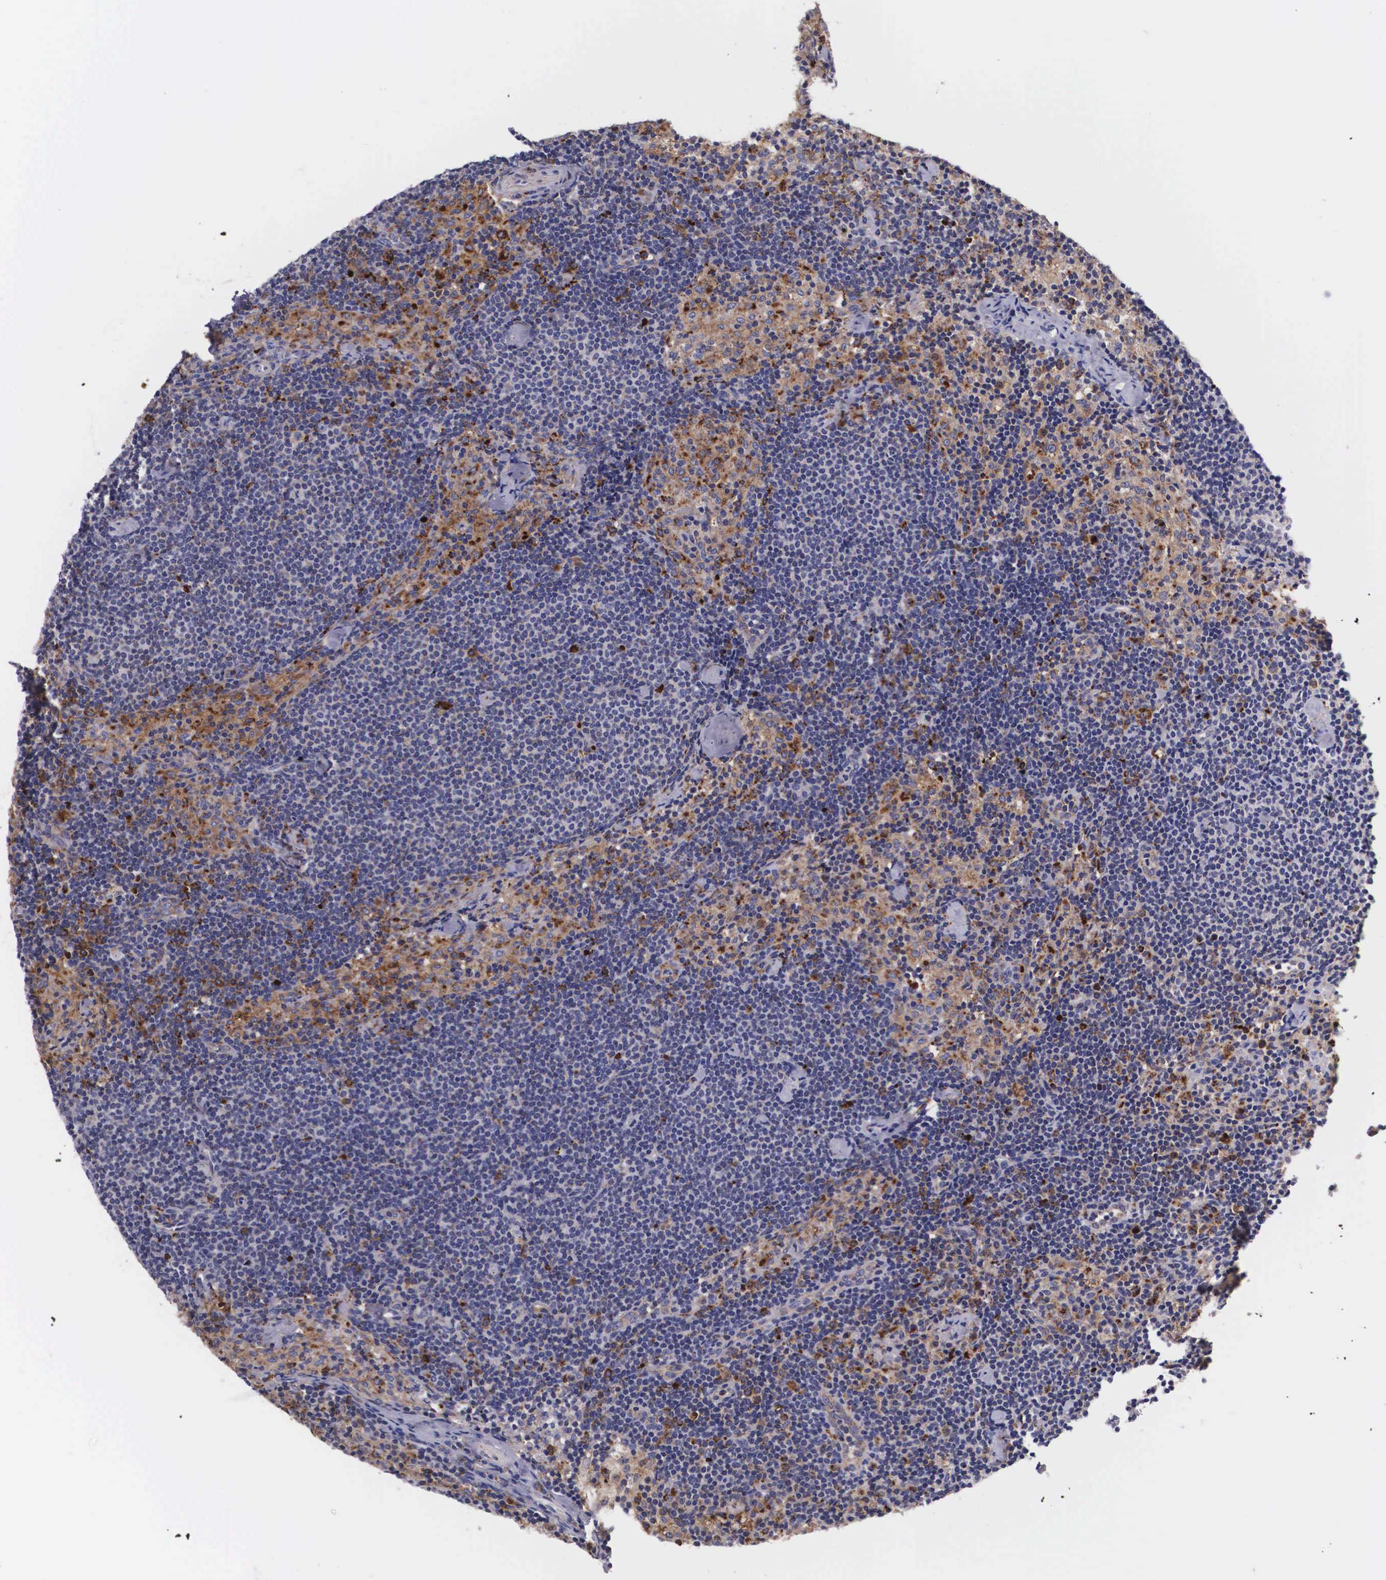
{"staining": {"intensity": "negative", "quantity": "none", "location": "none"}, "tissue": "lymph node", "cell_type": "Germinal center cells", "image_type": "normal", "snomed": [{"axis": "morphology", "description": "Normal tissue, NOS"}, {"axis": "topography", "description": "Lymph node"}], "caption": "Immunohistochemistry (IHC) of normal lymph node exhibits no staining in germinal center cells. Nuclei are stained in blue.", "gene": "NAGA", "patient": {"sex": "female", "age": 35}}